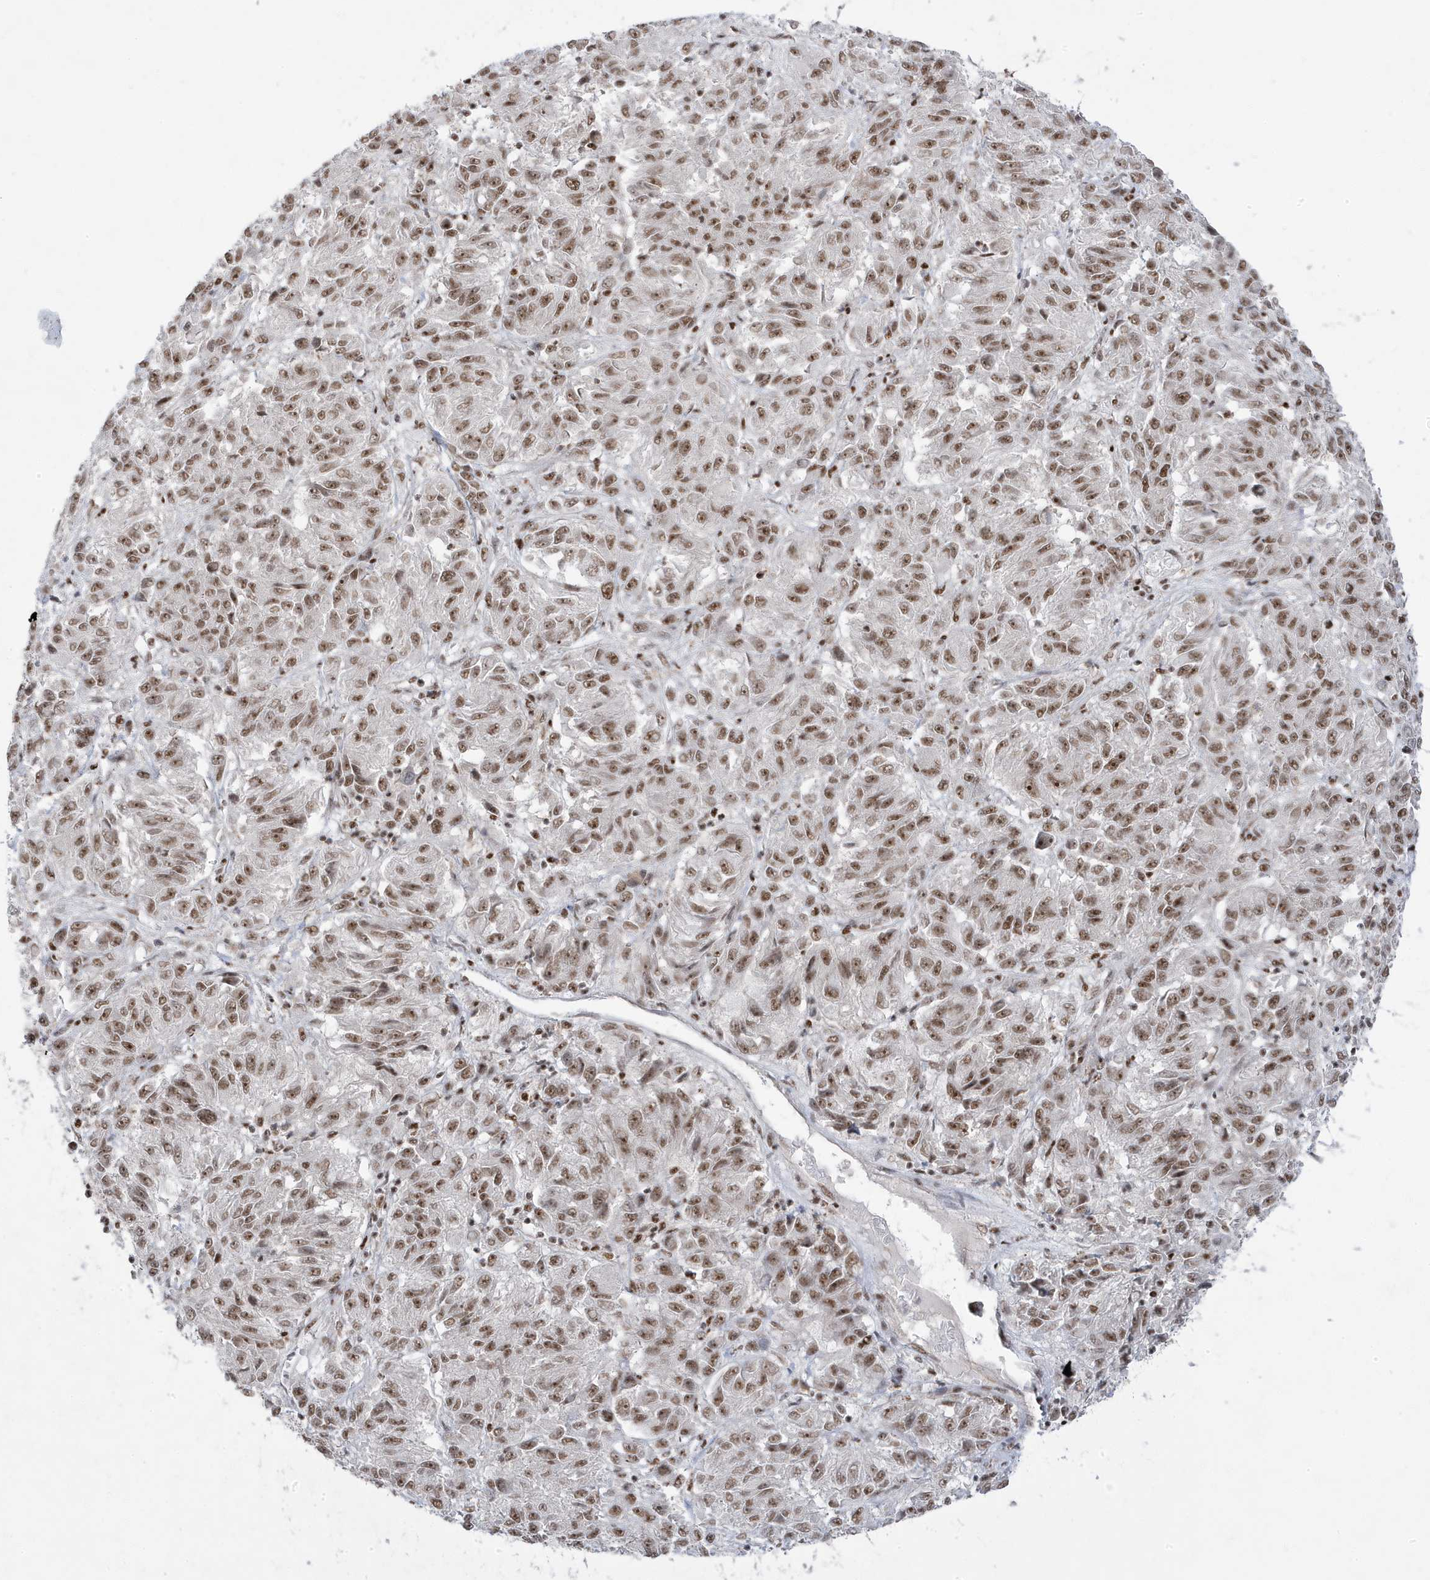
{"staining": {"intensity": "moderate", "quantity": ">75%", "location": "nuclear"}, "tissue": "melanoma", "cell_type": "Tumor cells", "image_type": "cancer", "snomed": [{"axis": "morphology", "description": "Malignant melanoma, Metastatic site"}, {"axis": "topography", "description": "Lung"}], "caption": "Protein staining demonstrates moderate nuclear positivity in about >75% of tumor cells in malignant melanoma (metastatic site). (Brightfield microscopy of DAB IHC at high magnification).", "gene": "MTREX", "patient": {"sex": "male", "age": 64}}